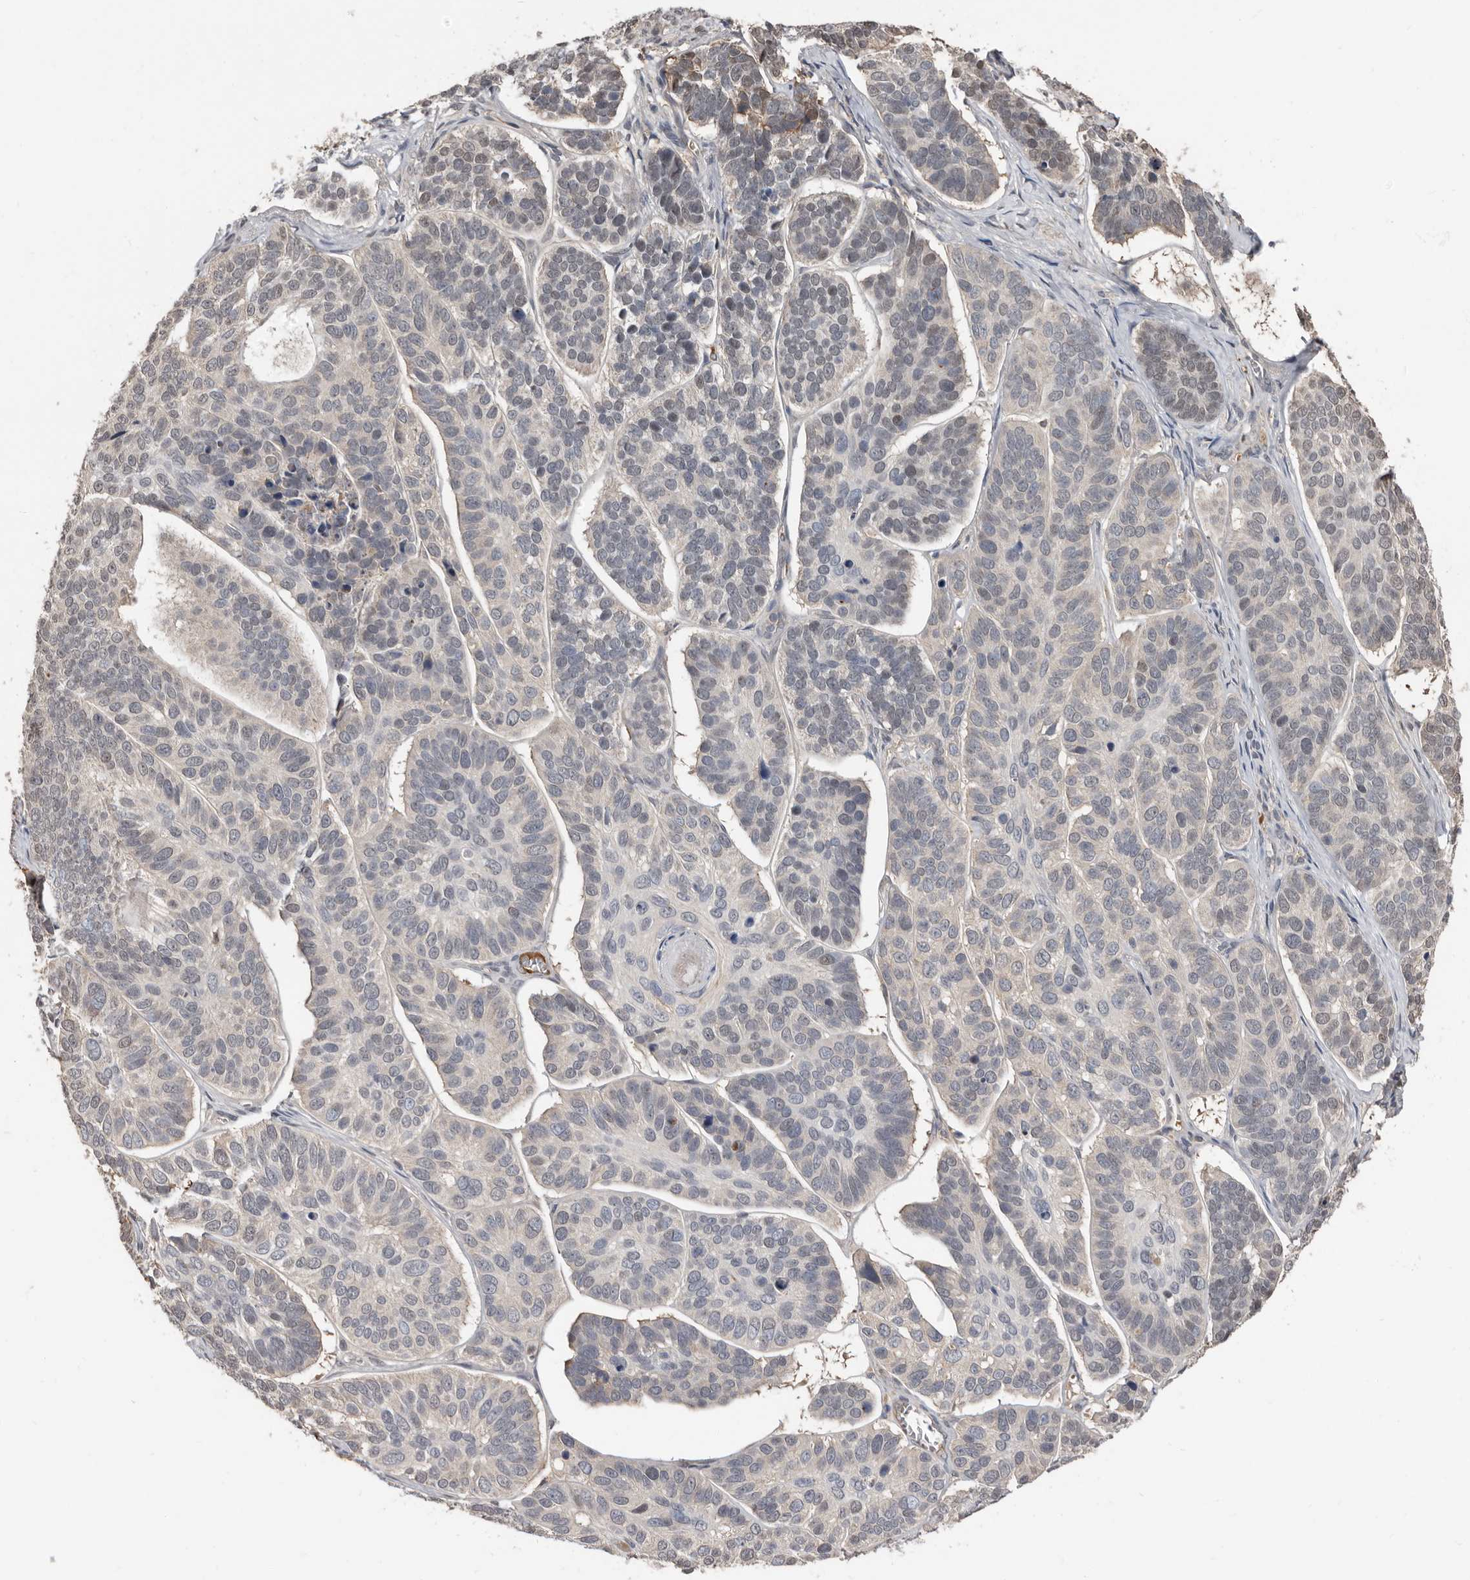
{"staining": {"intensity": "weak", "quantity": "<25%", "location": "cytoplasmic/membranous"}, "tissue": "skin cancer", "cell_type": "Tumor cells", "image_type": "cancer", "snomed": [{"axis": "morphology", "description": "Basal cell carcinoma"}, {"axis": "topography", "description": "Skin"}], "caption": "Tumor cells are negative for protein expression in human basal cell carcinoma (skin).", "gene": "LRGUK", "patient": {"sex": "male", "age": 62}}